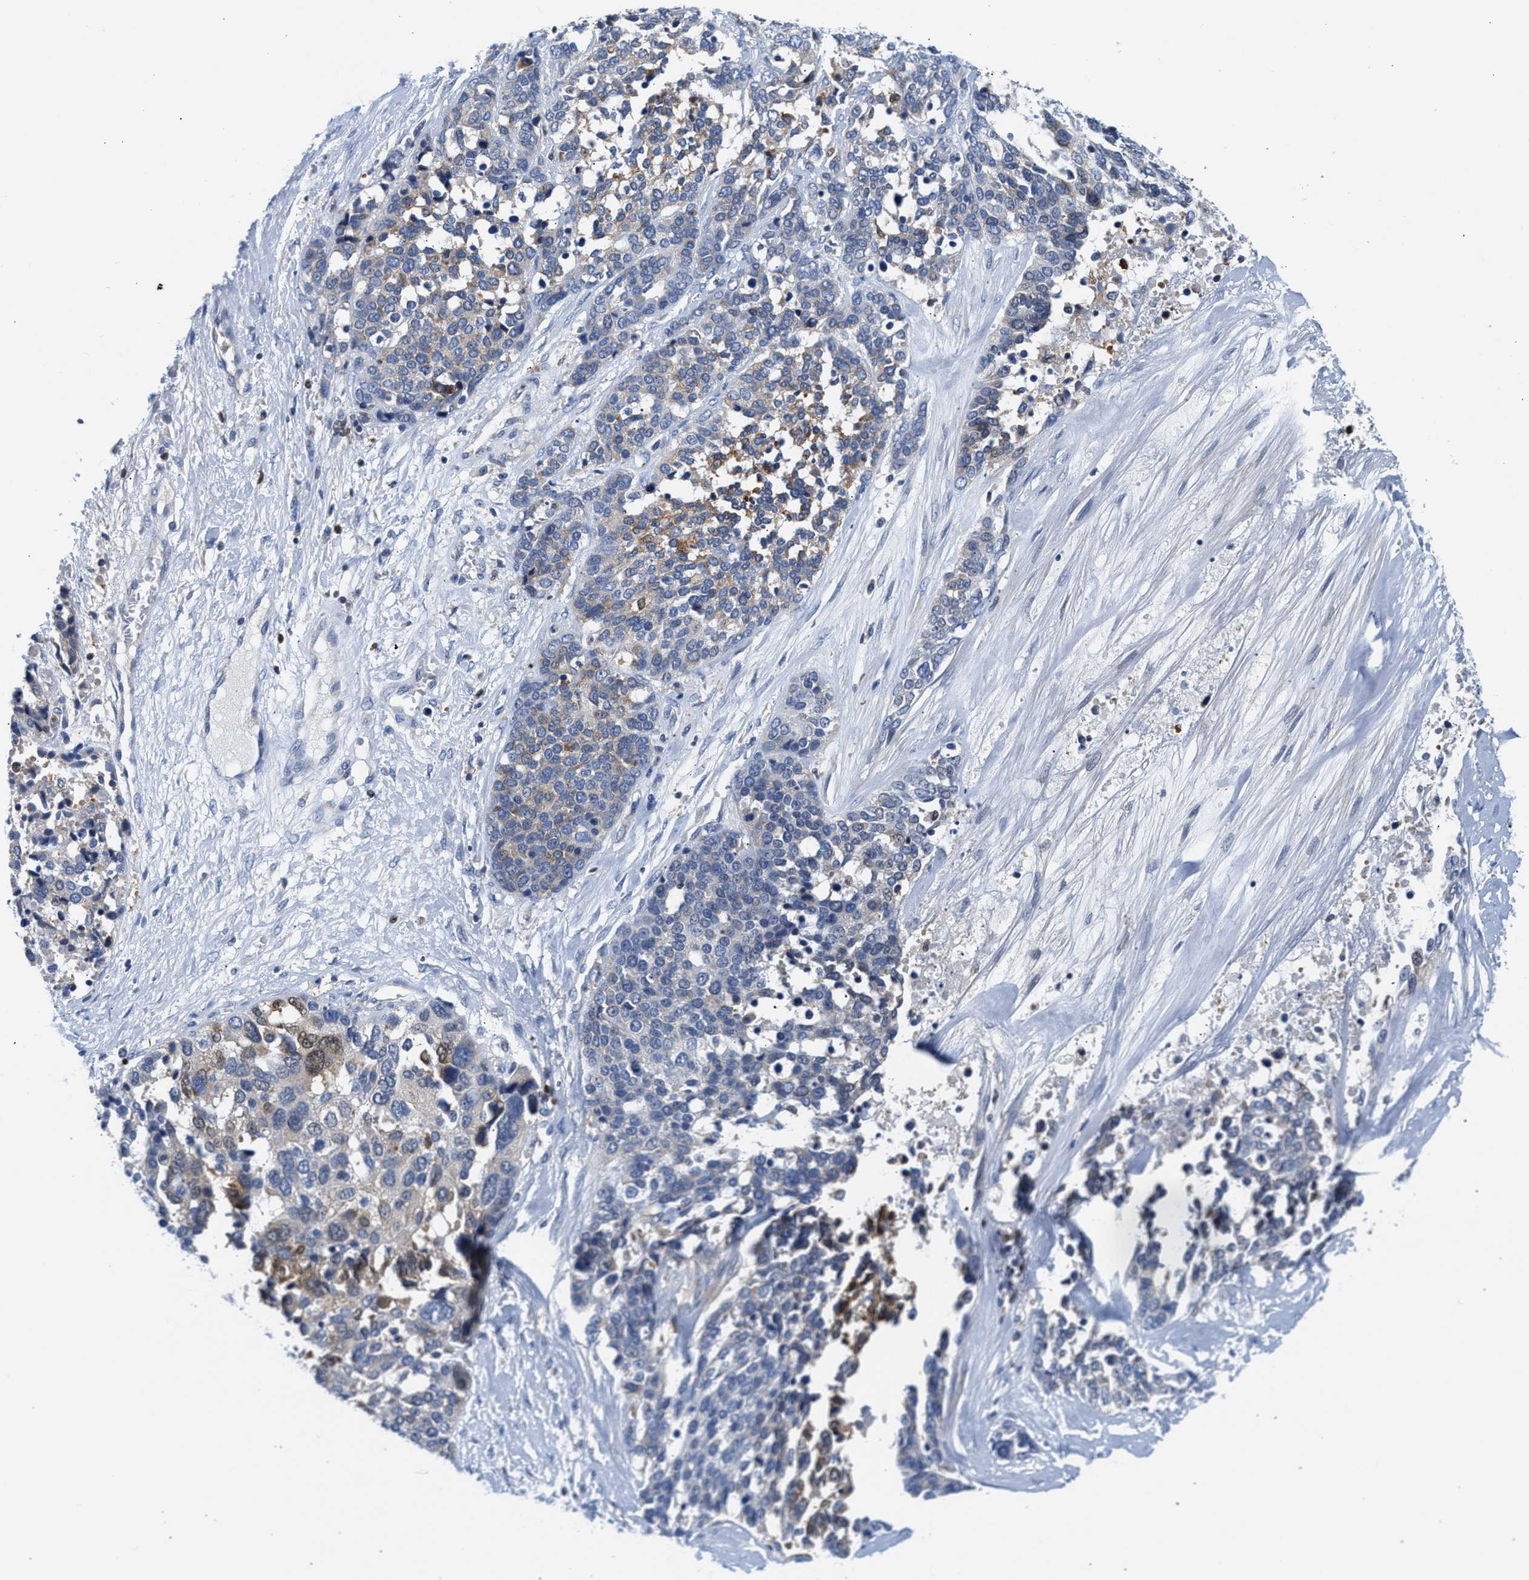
{"staining": {"intensity": "moderate", "quantity": "<25%", "location": "cytoplasmic/membranous,nuclear"}, "tissue": "ovarian cancer", "cell_type": "Tumor cells", "image_type": "cancer", "snomed": [{"axis": "morphology", "description": "Cystadenocarcinoma, serous, NOS"}, {"axis": "topography", "description": "Ovary"}], "caption": "Protein analysis of serous cystadenocarcinoma (ovarian) tissue displays moderate cytoplasmic/membranous and nuclear staining in about <25% of tumor cells.", "gene": "SLIT2", "patient": {"sex": "female", "age": 44}}